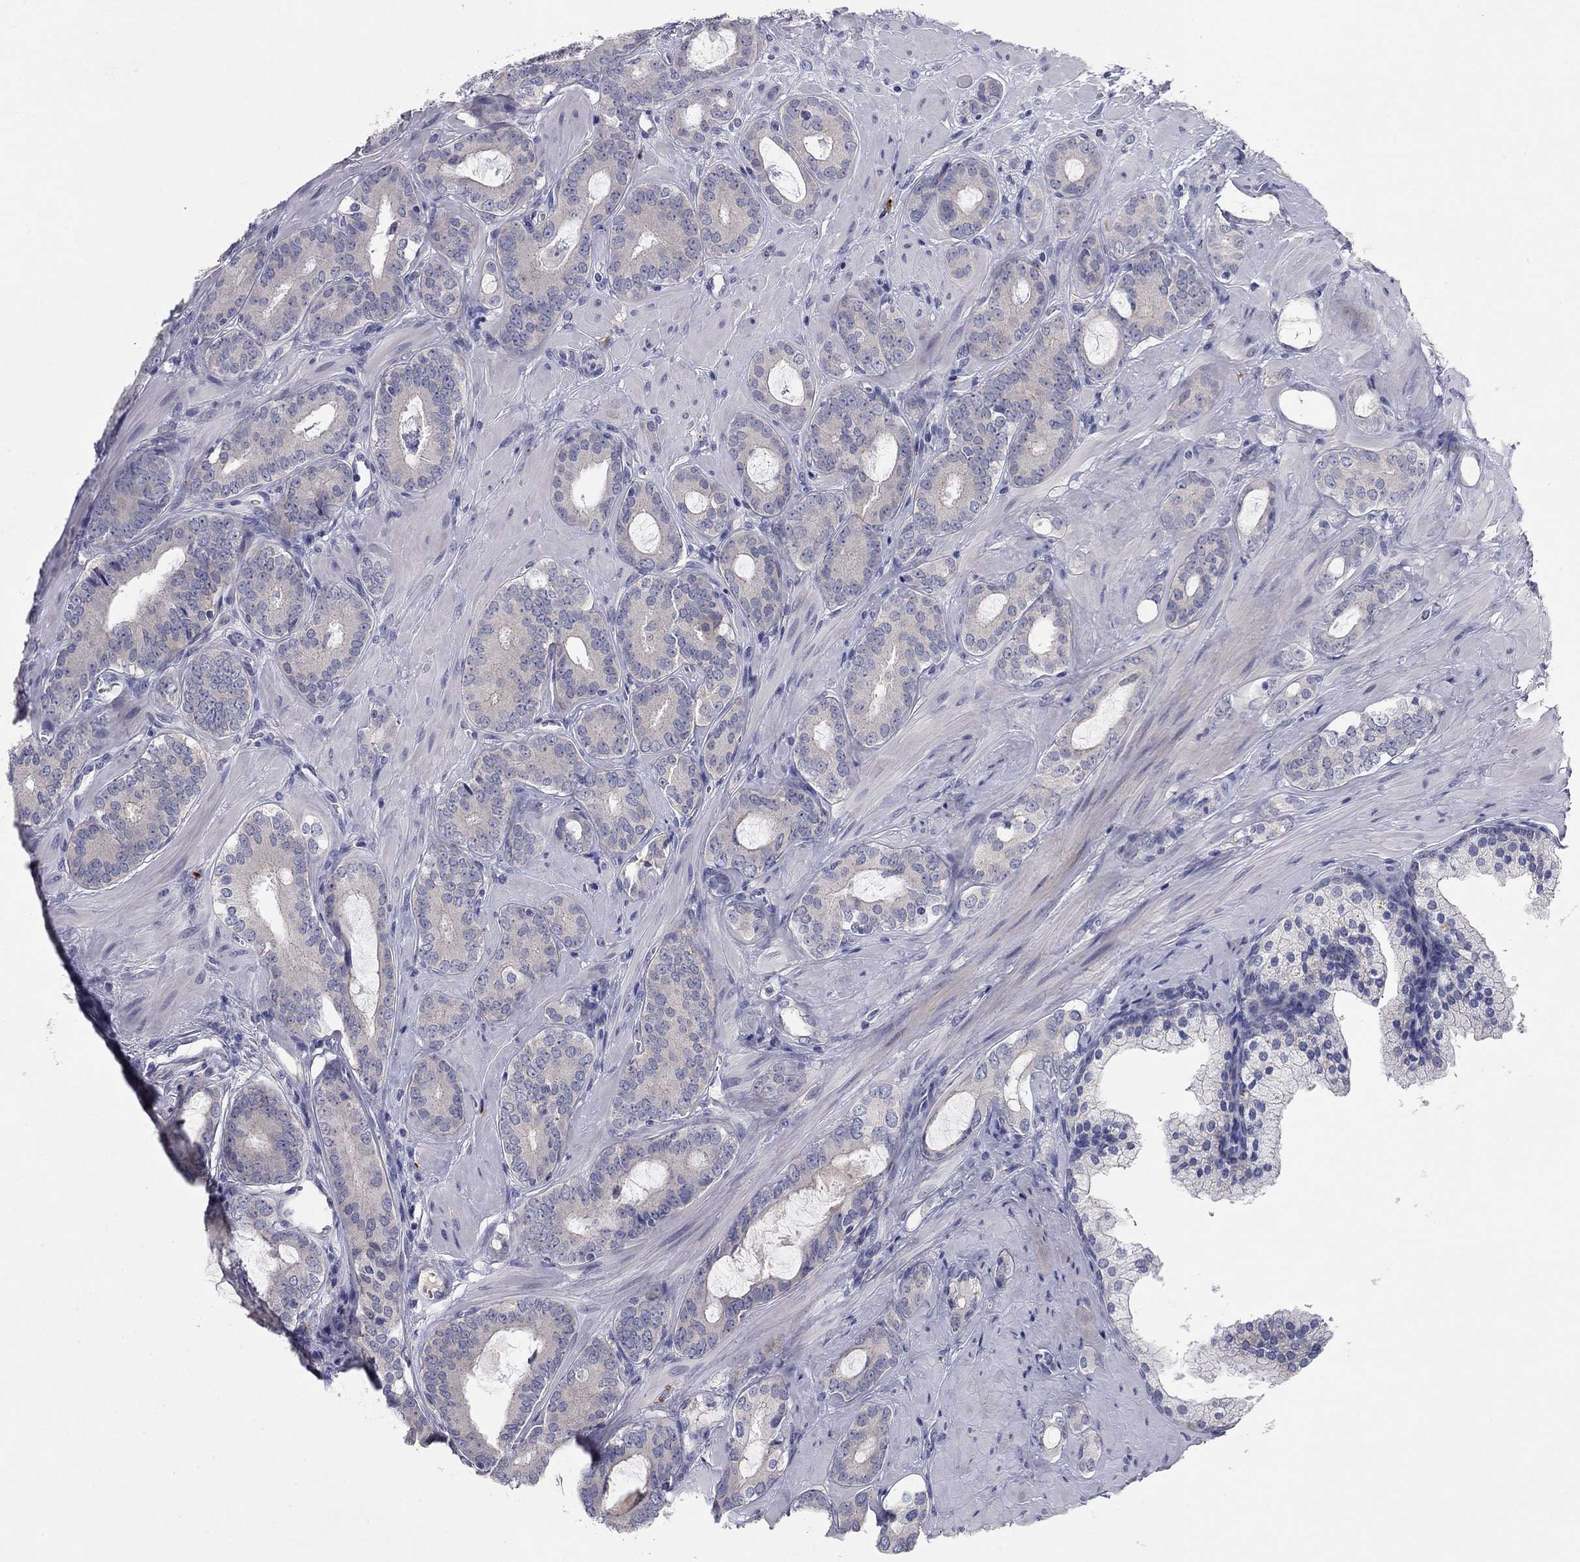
{"staining": {"intensity": "negative", "quantity": "none", "location": "none"}, "tissue": "prostate cancer", "cell_type": "Tumor cells", "image_type": "cancer", "snomed": [{"axis": "morphology", "description": "Adenocarcinoma, NOS"}, {"axis": "topography", "description": "Prostate"}], "caption": "Histopathology image shows no significant protein positivity in tumor cells of prostate adenocarcinoma.", "gene": "CNTNAP4", "patient": {"sex": "male", "age": 55}}